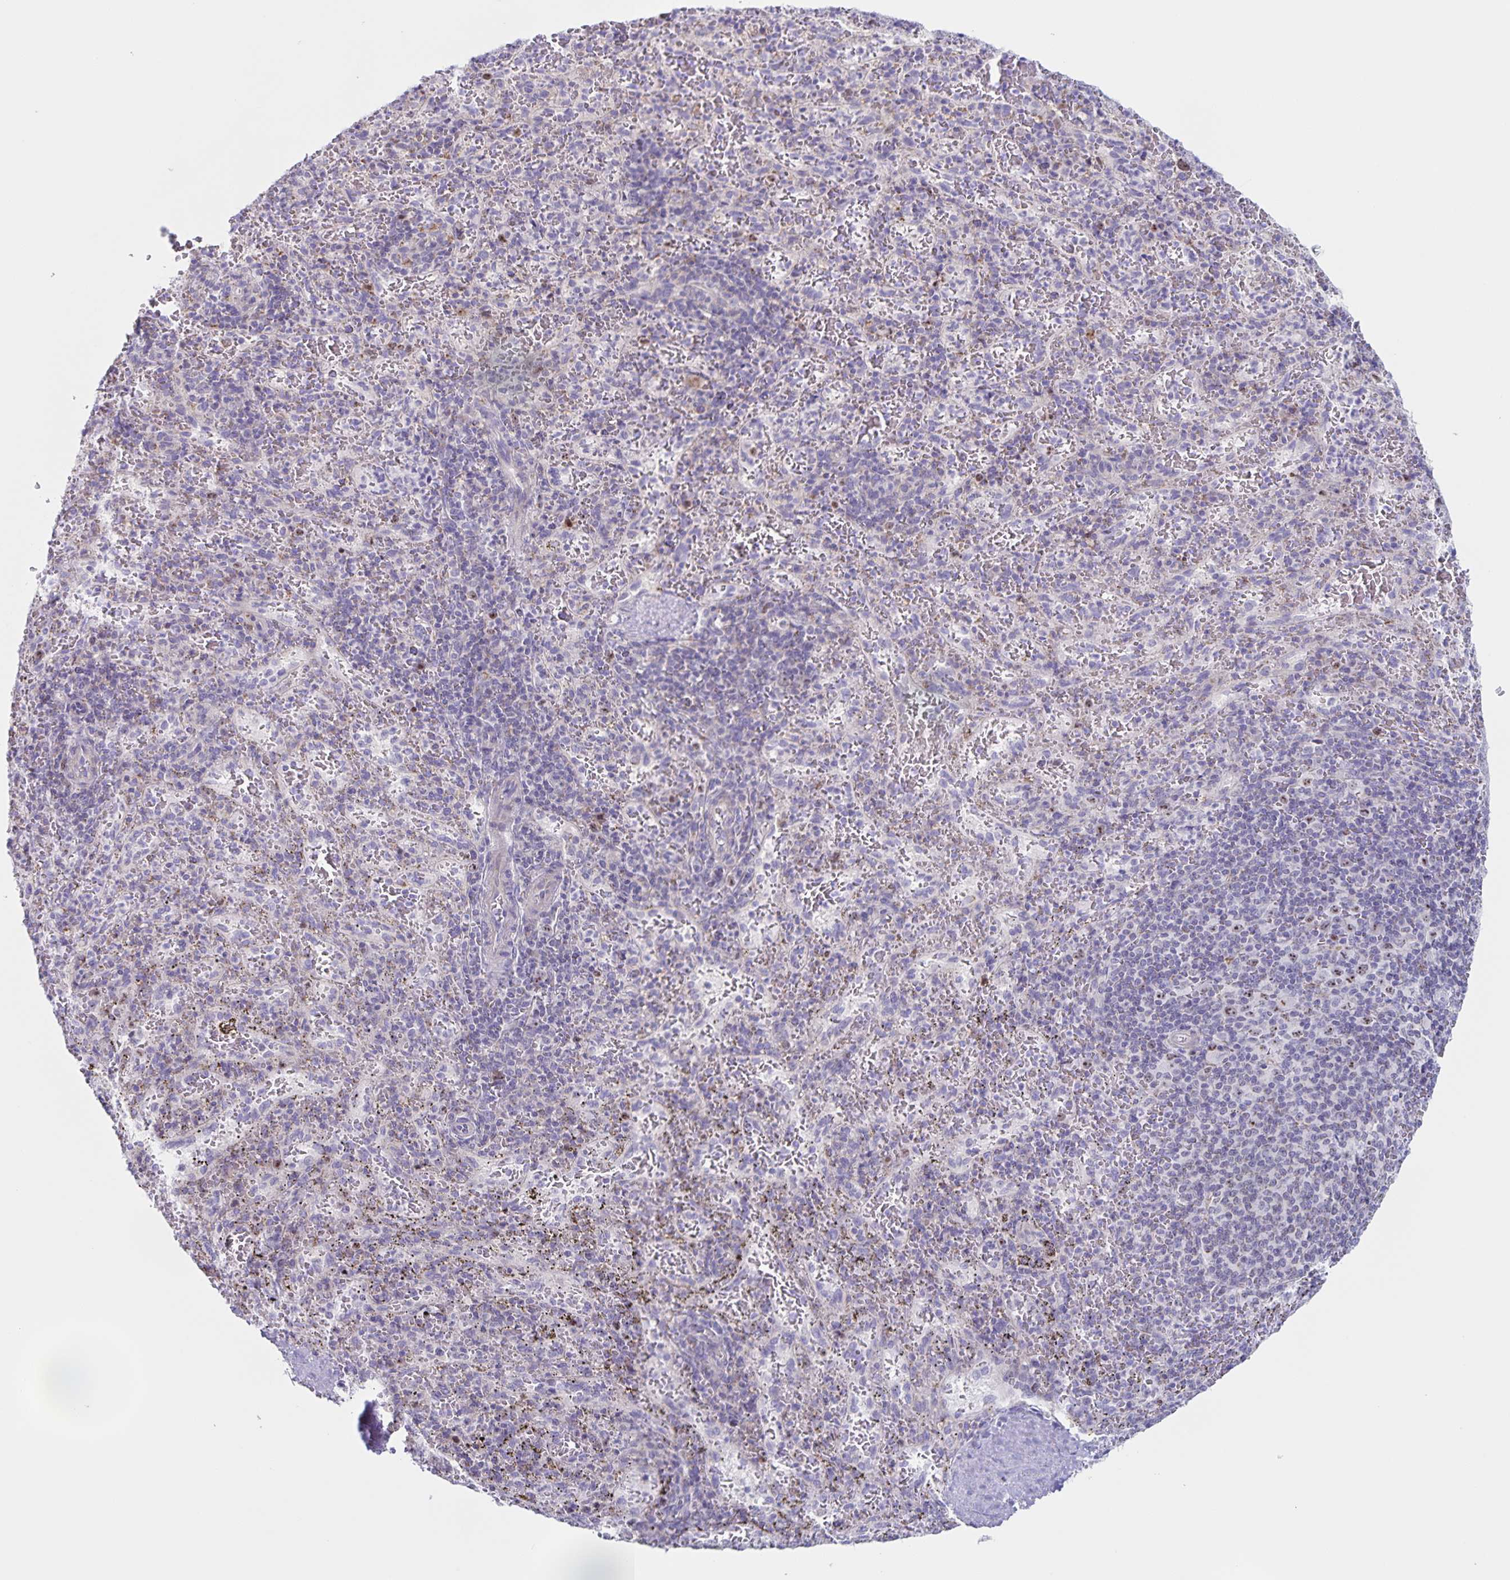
{"staining": {"intensity": "negative", "quantity": "none", "location": "none"}, "tissue": "spleen", "cell_type": "Cells in red pulp", "image_type": "normal", "snomed": [{"axis": "morphology", "description": "Normal tissue, NOS"}, {"axis": "topography", "description": "Spleen"}], "caption": "Immunohistochemical staining of benign human spleen exhibits no significant positivity in cells in red pulp. Nuclei are stained in blue.", "gene": "CENPH", "patient": {"sex": "male", "age": 57}}